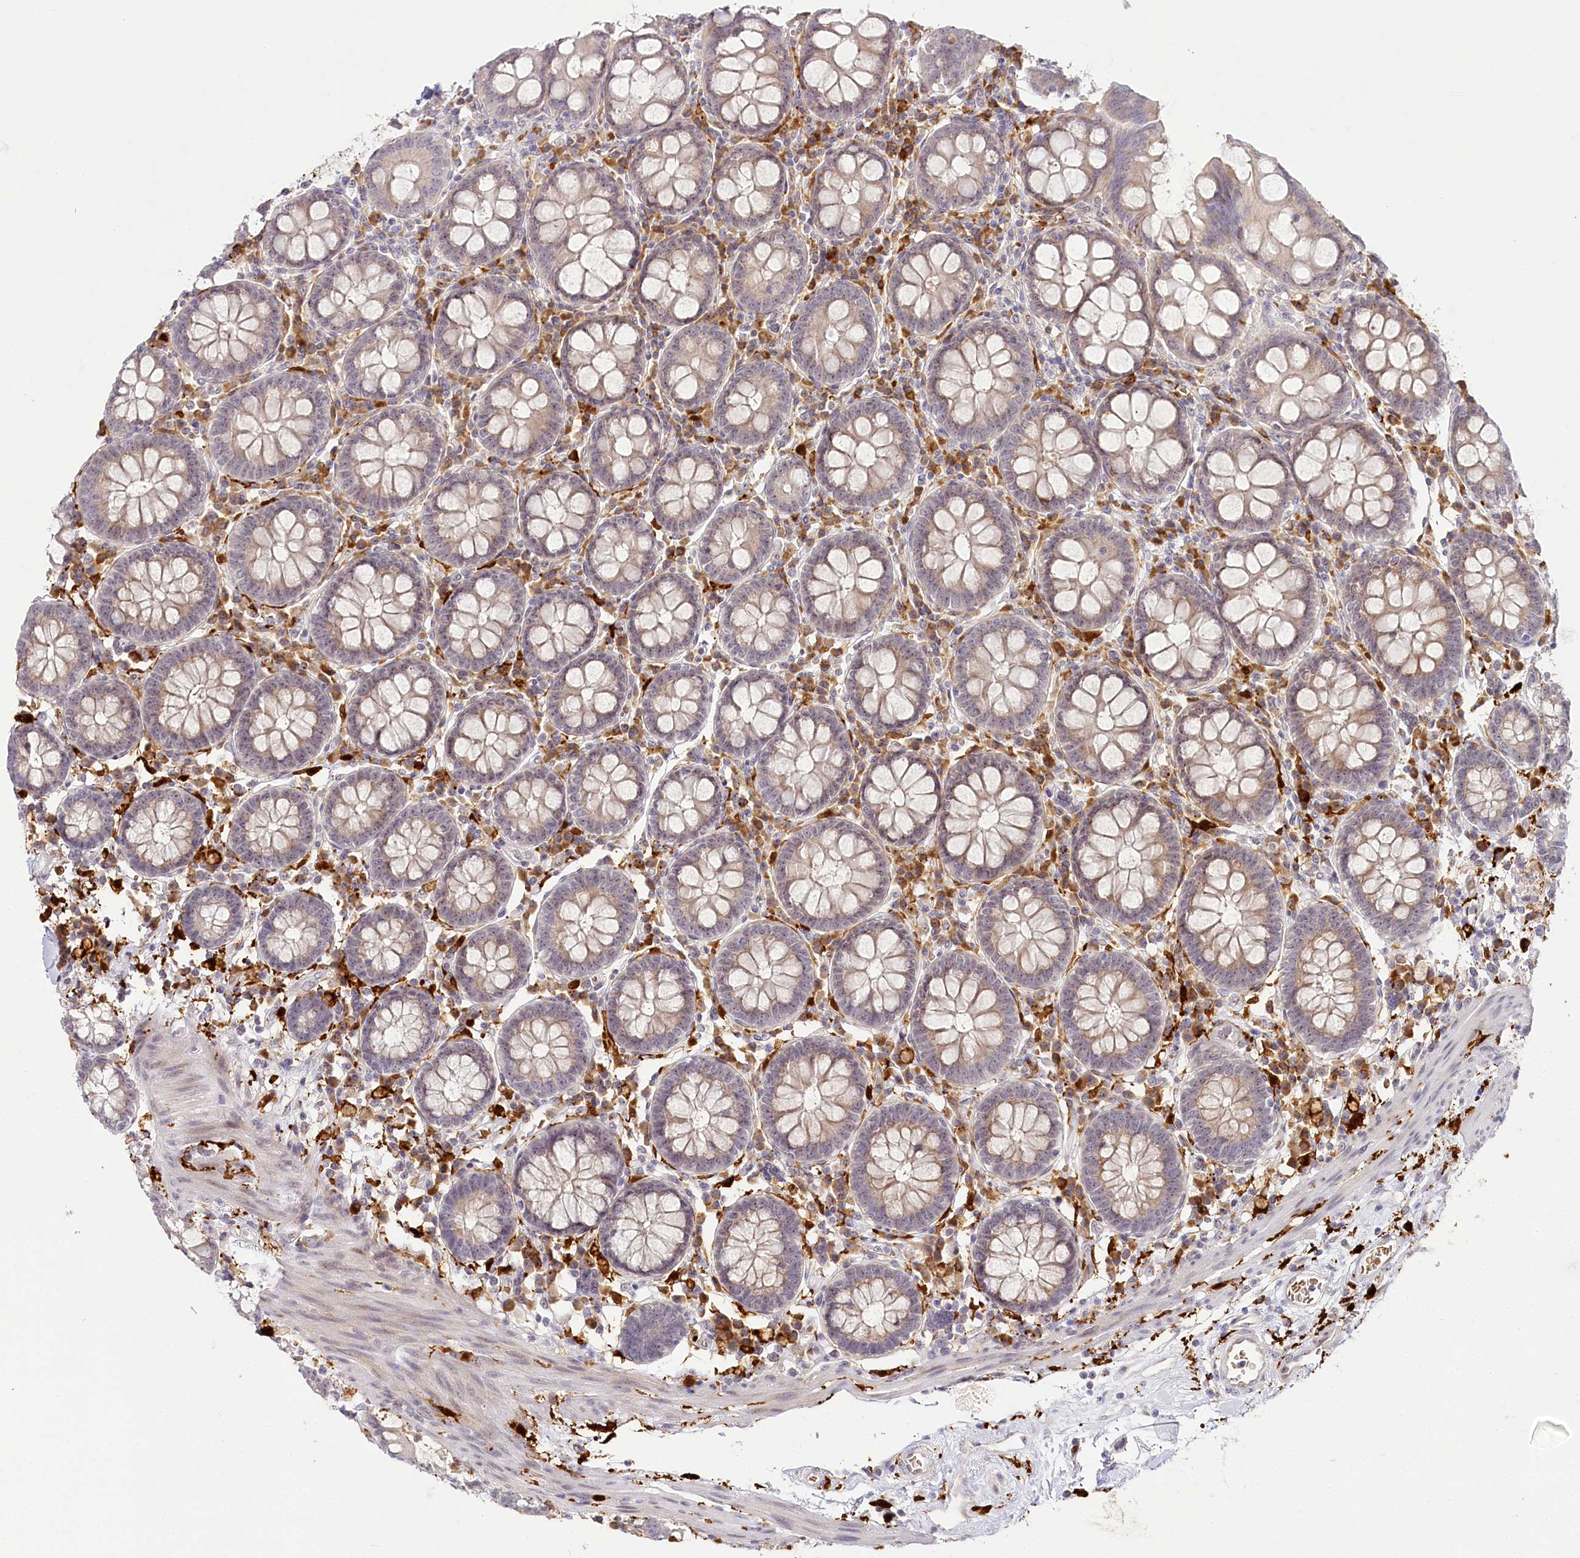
{"staining": {"intensity": "weak", "quantity": "25%-75%", "location": "nuclear"}, "tissue": "colon", "cell_type": "Endothelial cells", "image_type": "normal", "snomed": [{"axis": "morphology", "description": "Normal tissue, NOS"}, {"axis": "topography", "description": "Colon"}], "caption": "Brown immunohistochemical staining in unremarkable colon reveals weak nuclear positivity in approximately 25%-75% of endothelial cells.", "gene": "WDR36", "patient": {"sex": "female", "age": 79}}